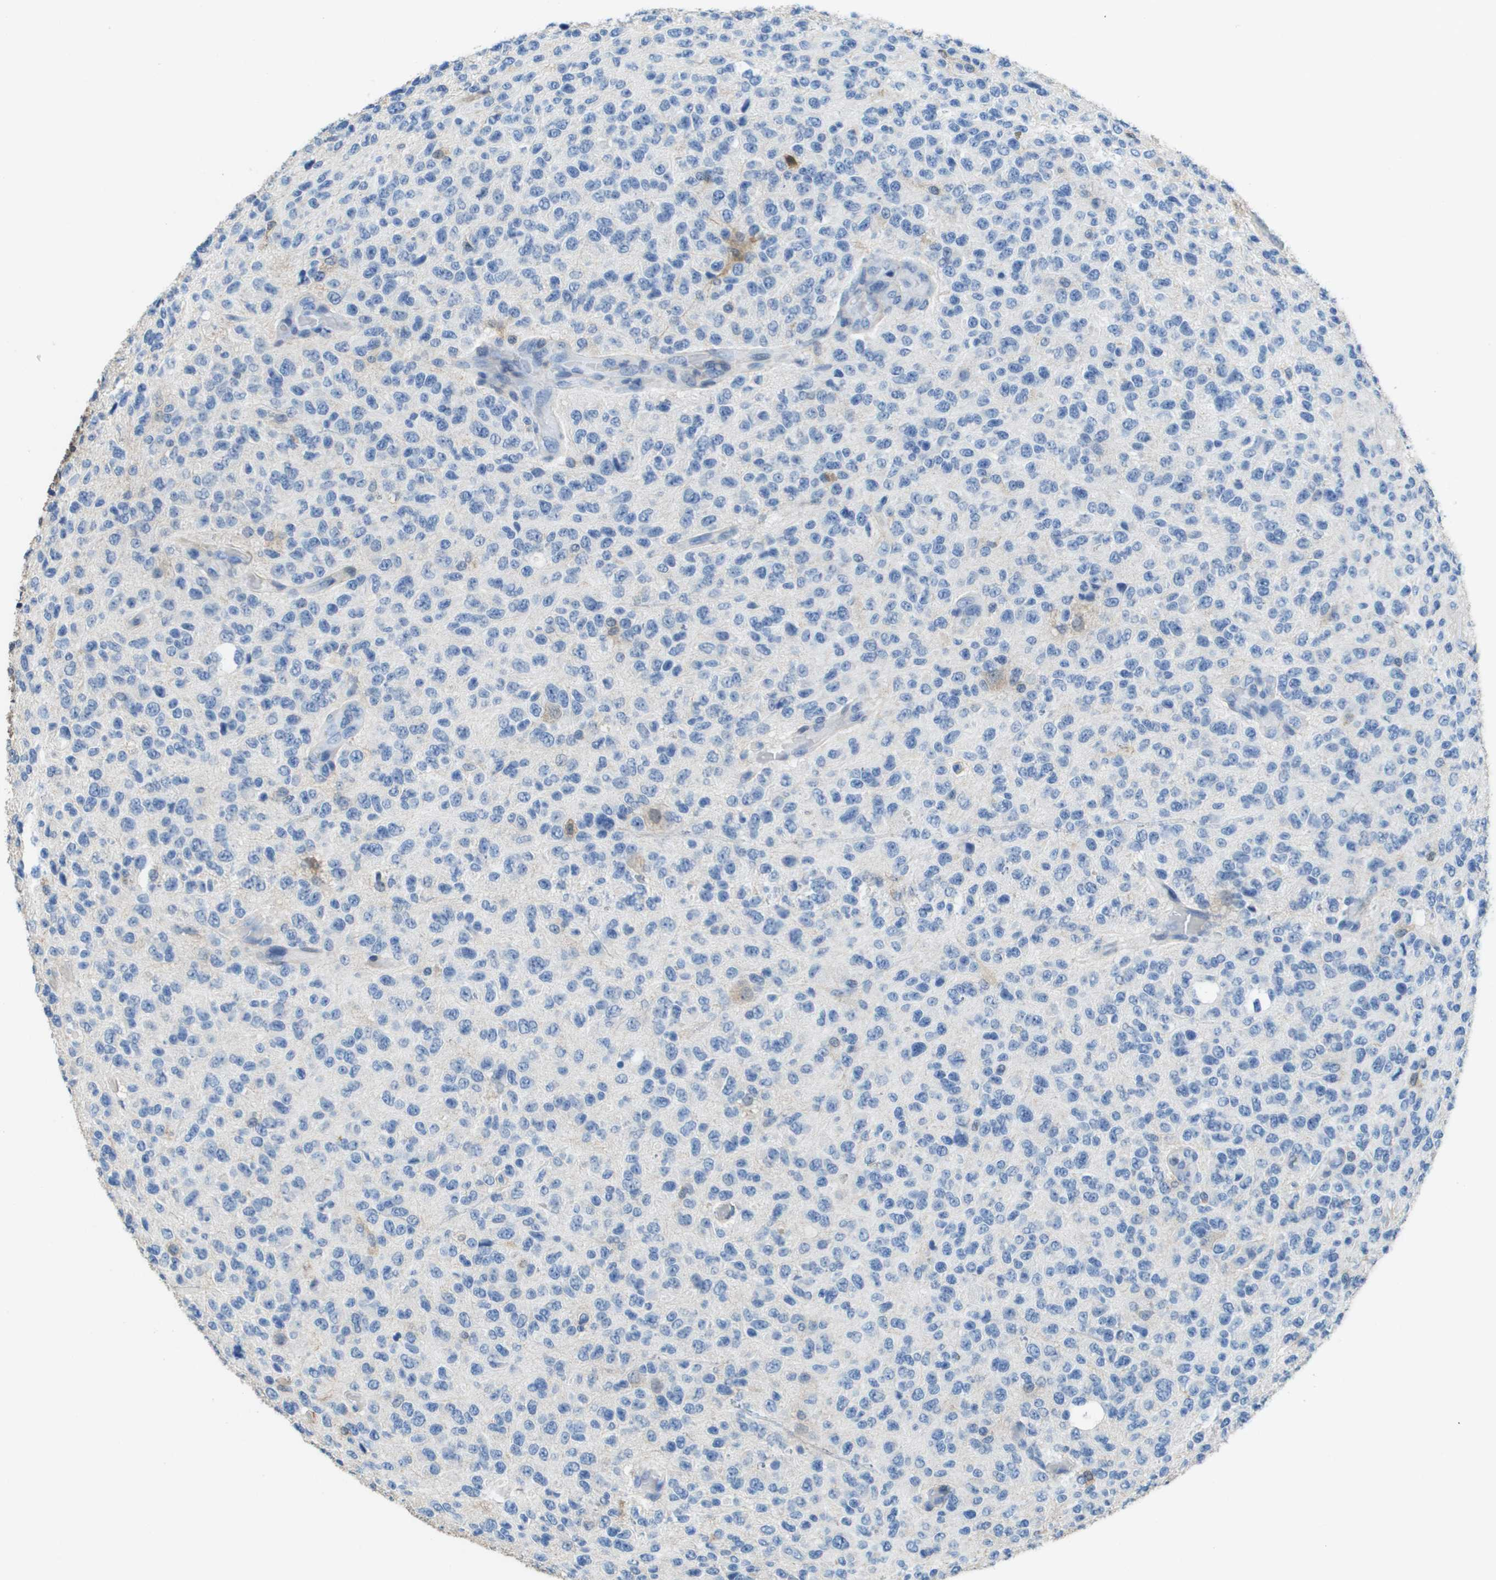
{"staining": {"intensity": "negative", "quantity": "none", "location": "none"}, "tissue": "glioma", "cell_type": "Tumor cells", "image_type": "cancer", "snomed": [{"axis": "morphology", "description": "Glioma, malignant, High grade"}, {"axis": "topography", "description": "pancreas cauda"}], "caption": "The IHC micrograph has no significant expression in tumor cells of malignant glioma (high-grade) tissue.", "gene": "FABP5", "patient": {"sex": "male", "age": 60}}